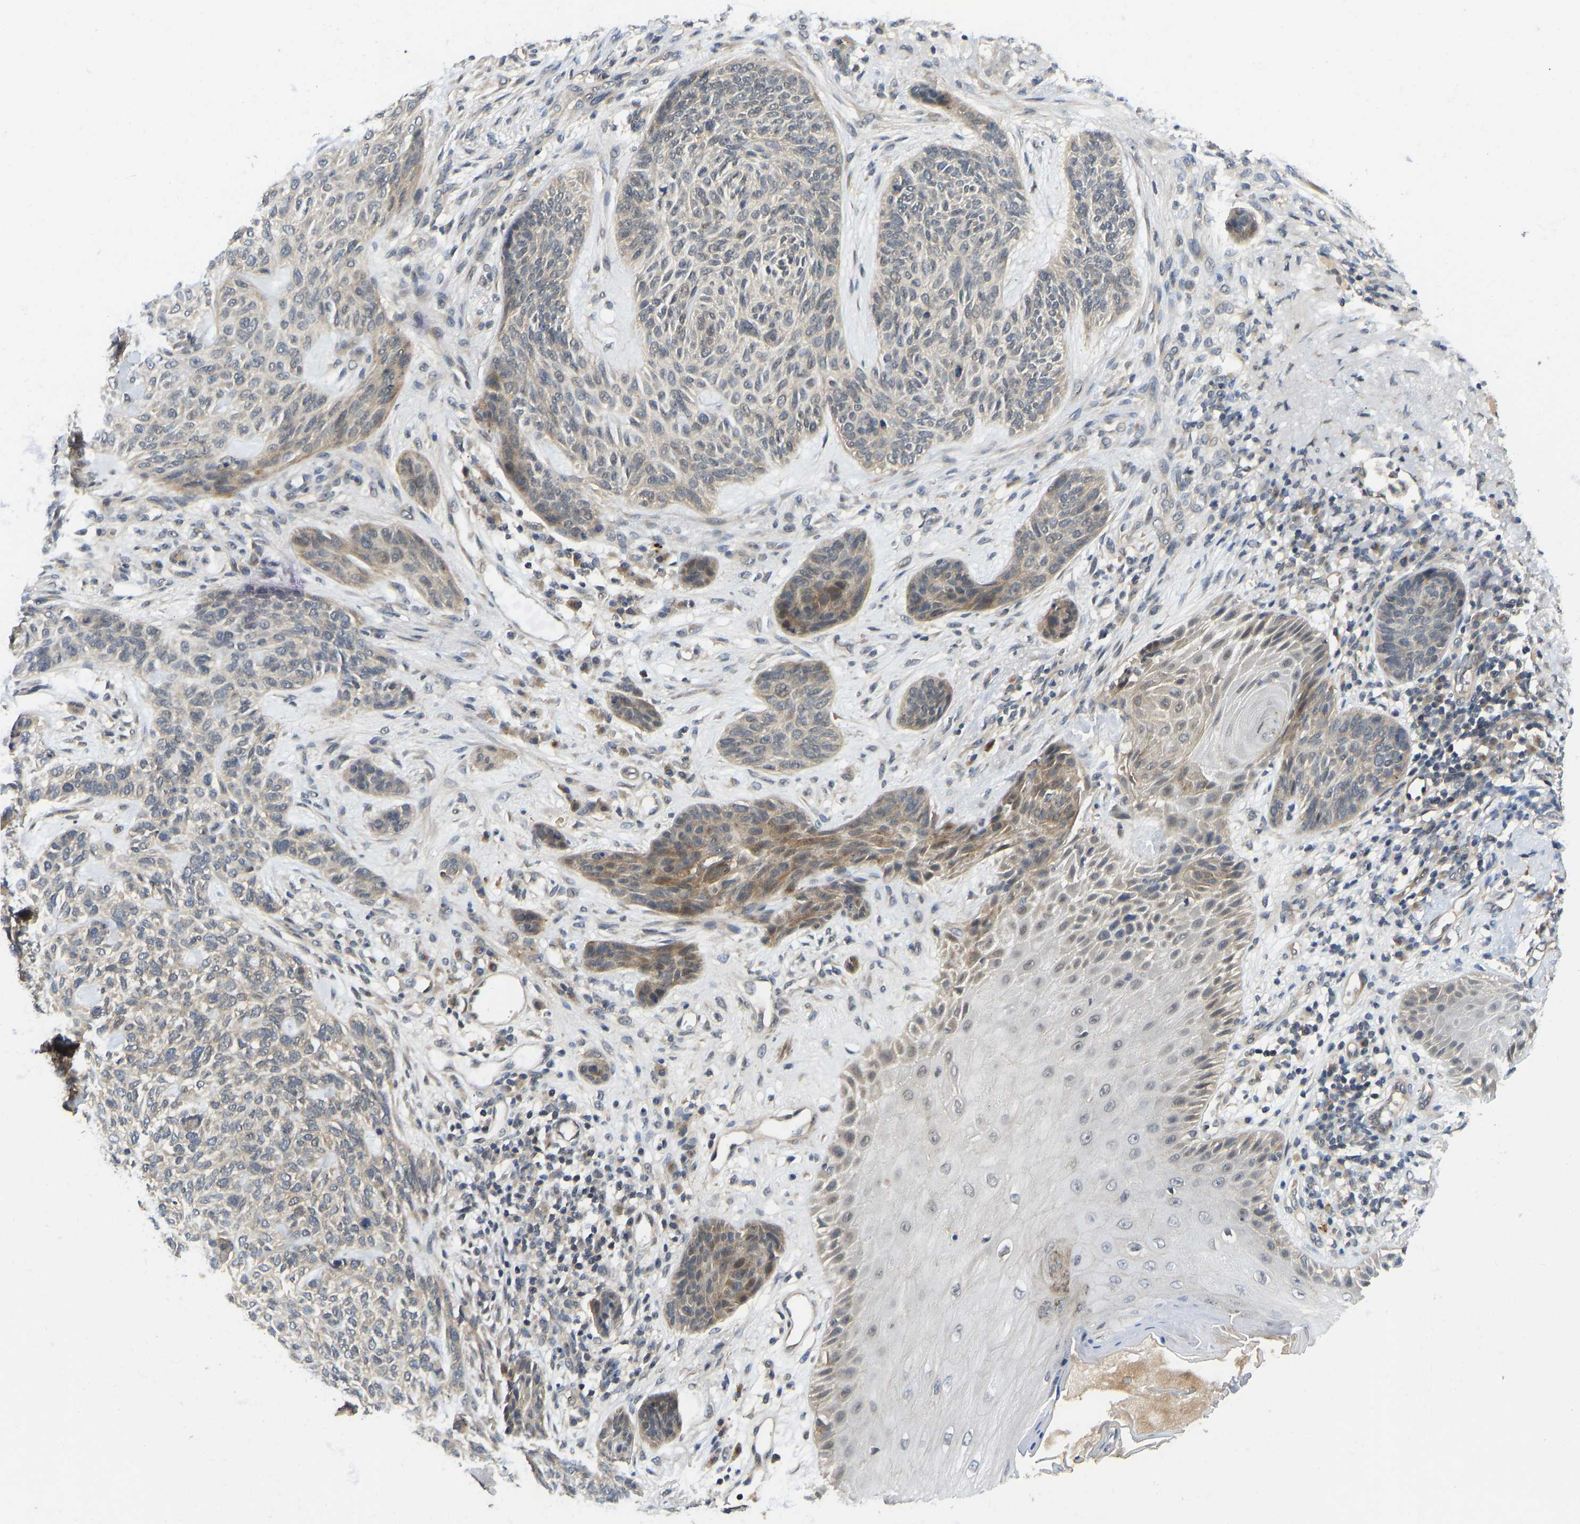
{"staining": {"intensity": "moderate", "quantity": "<25%", "location": "cytoplasmic/membranous"}, "tissue": "skin cancer", "cell_type": "Tumor cells", "image_type": "cancer", "snomed": [{"axis": "morphology", "description": "Basal cell carcinoma"}, {"axis": "topography", "description": "Skin"}], "caption": "DAB (3,3'-diaminobenzidine) immunohistochemical staining of skin basal cell carcinoma shows moderate cytoplasmic/membranous protein expression in approximately <25% of tumor cells.", "gene": "NDRG3", "patient": {"sex": "male", "age": 55}}